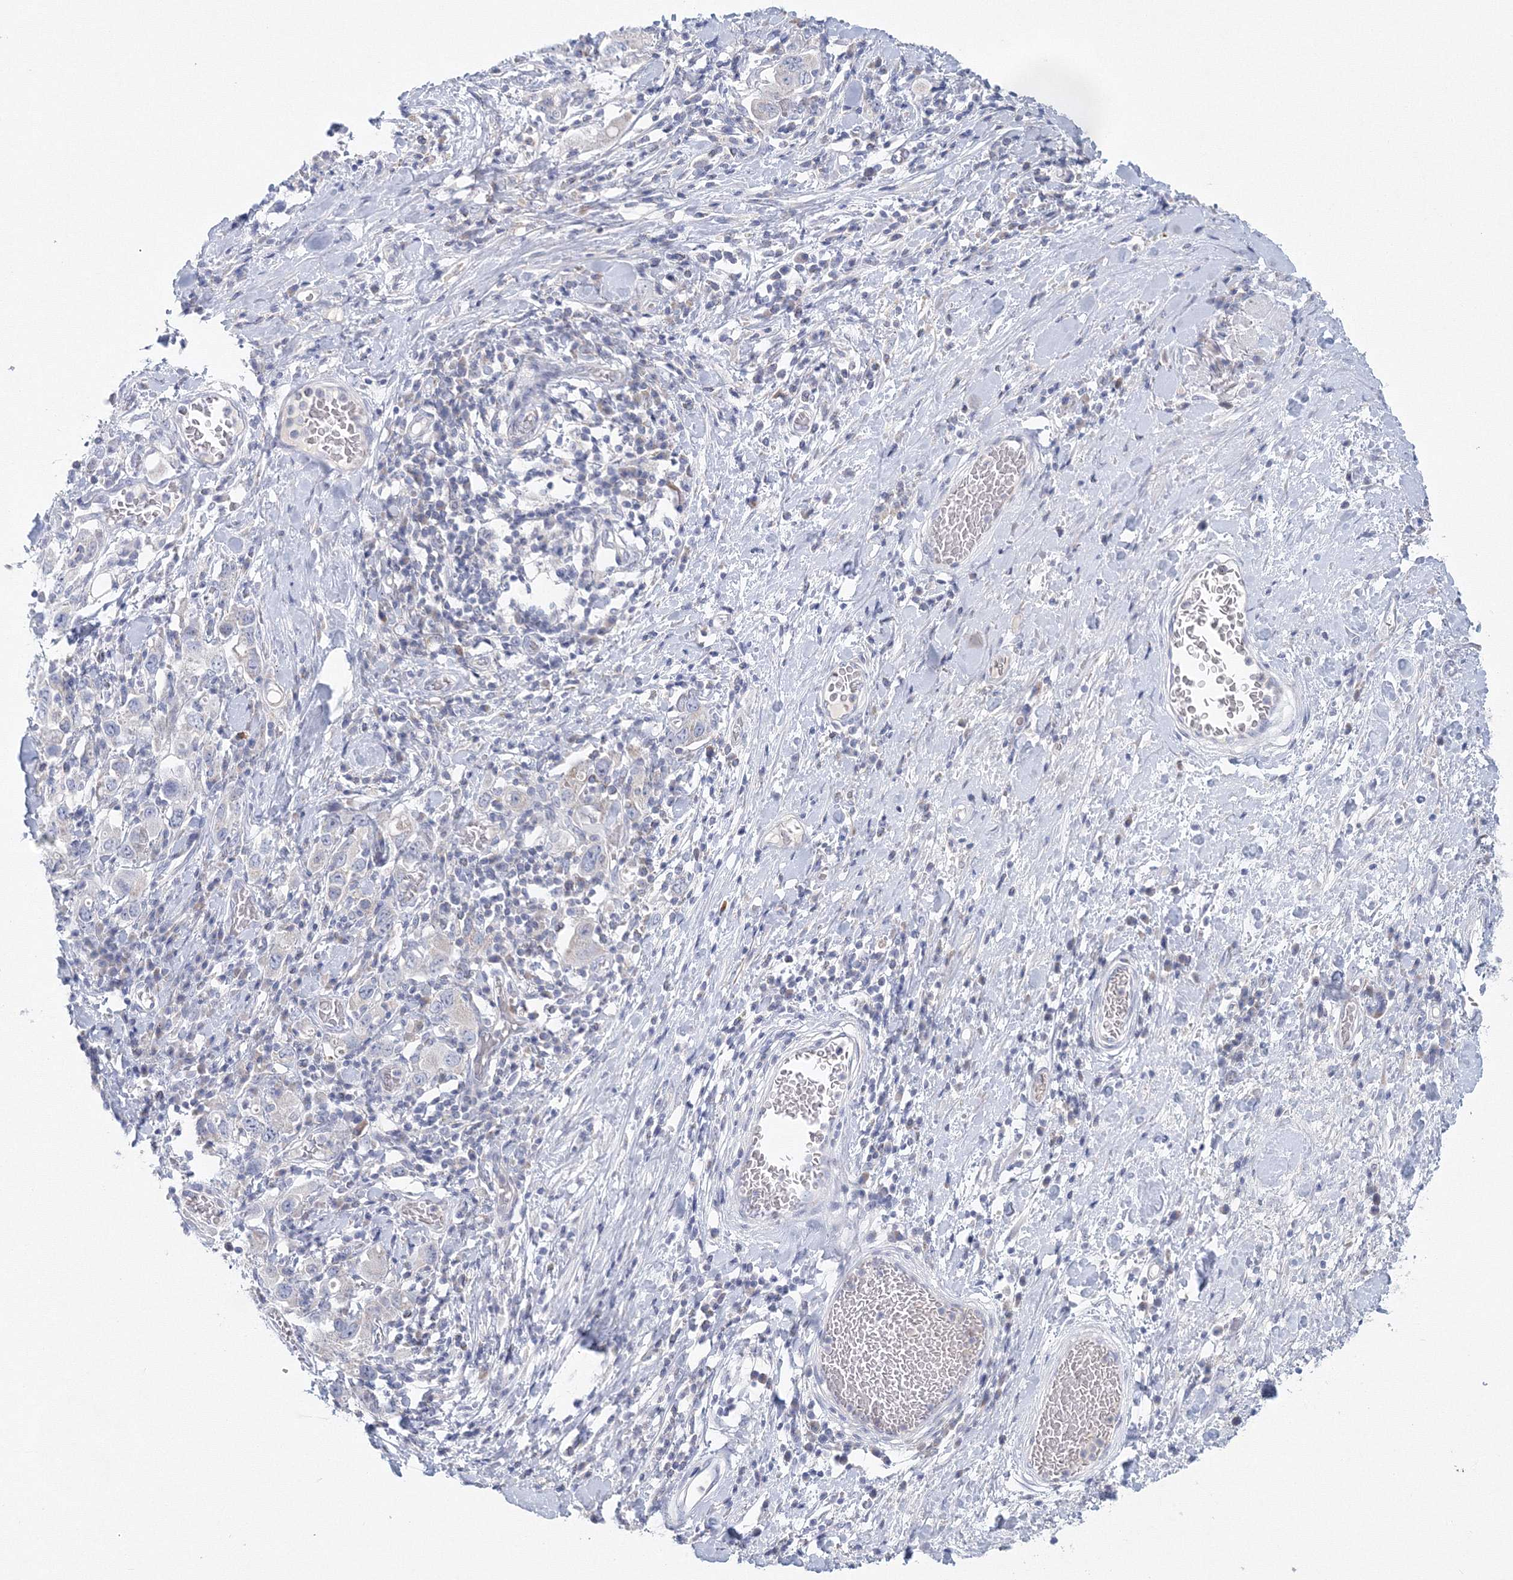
{"staining": {"intensity": "negative", "quantity": "none", "location": "none"}, "tissue": "stomach cancer", "cell_type": "Tumor cells", "image_type": "cancer", "snomed": [{"axis": "morphology", "description": "Adenocarcinoma, NOS"}, {"axis": "topography", "description": "Stomach, upper"}], "caption": "Tumor cells show no significant protein staining in adenocarcinoma (stomach). (Brightfield microscopy of DAB IHC at high magnification).", "gene": "NIPAL1", "patient": {"sex": "male", "age": 62}}